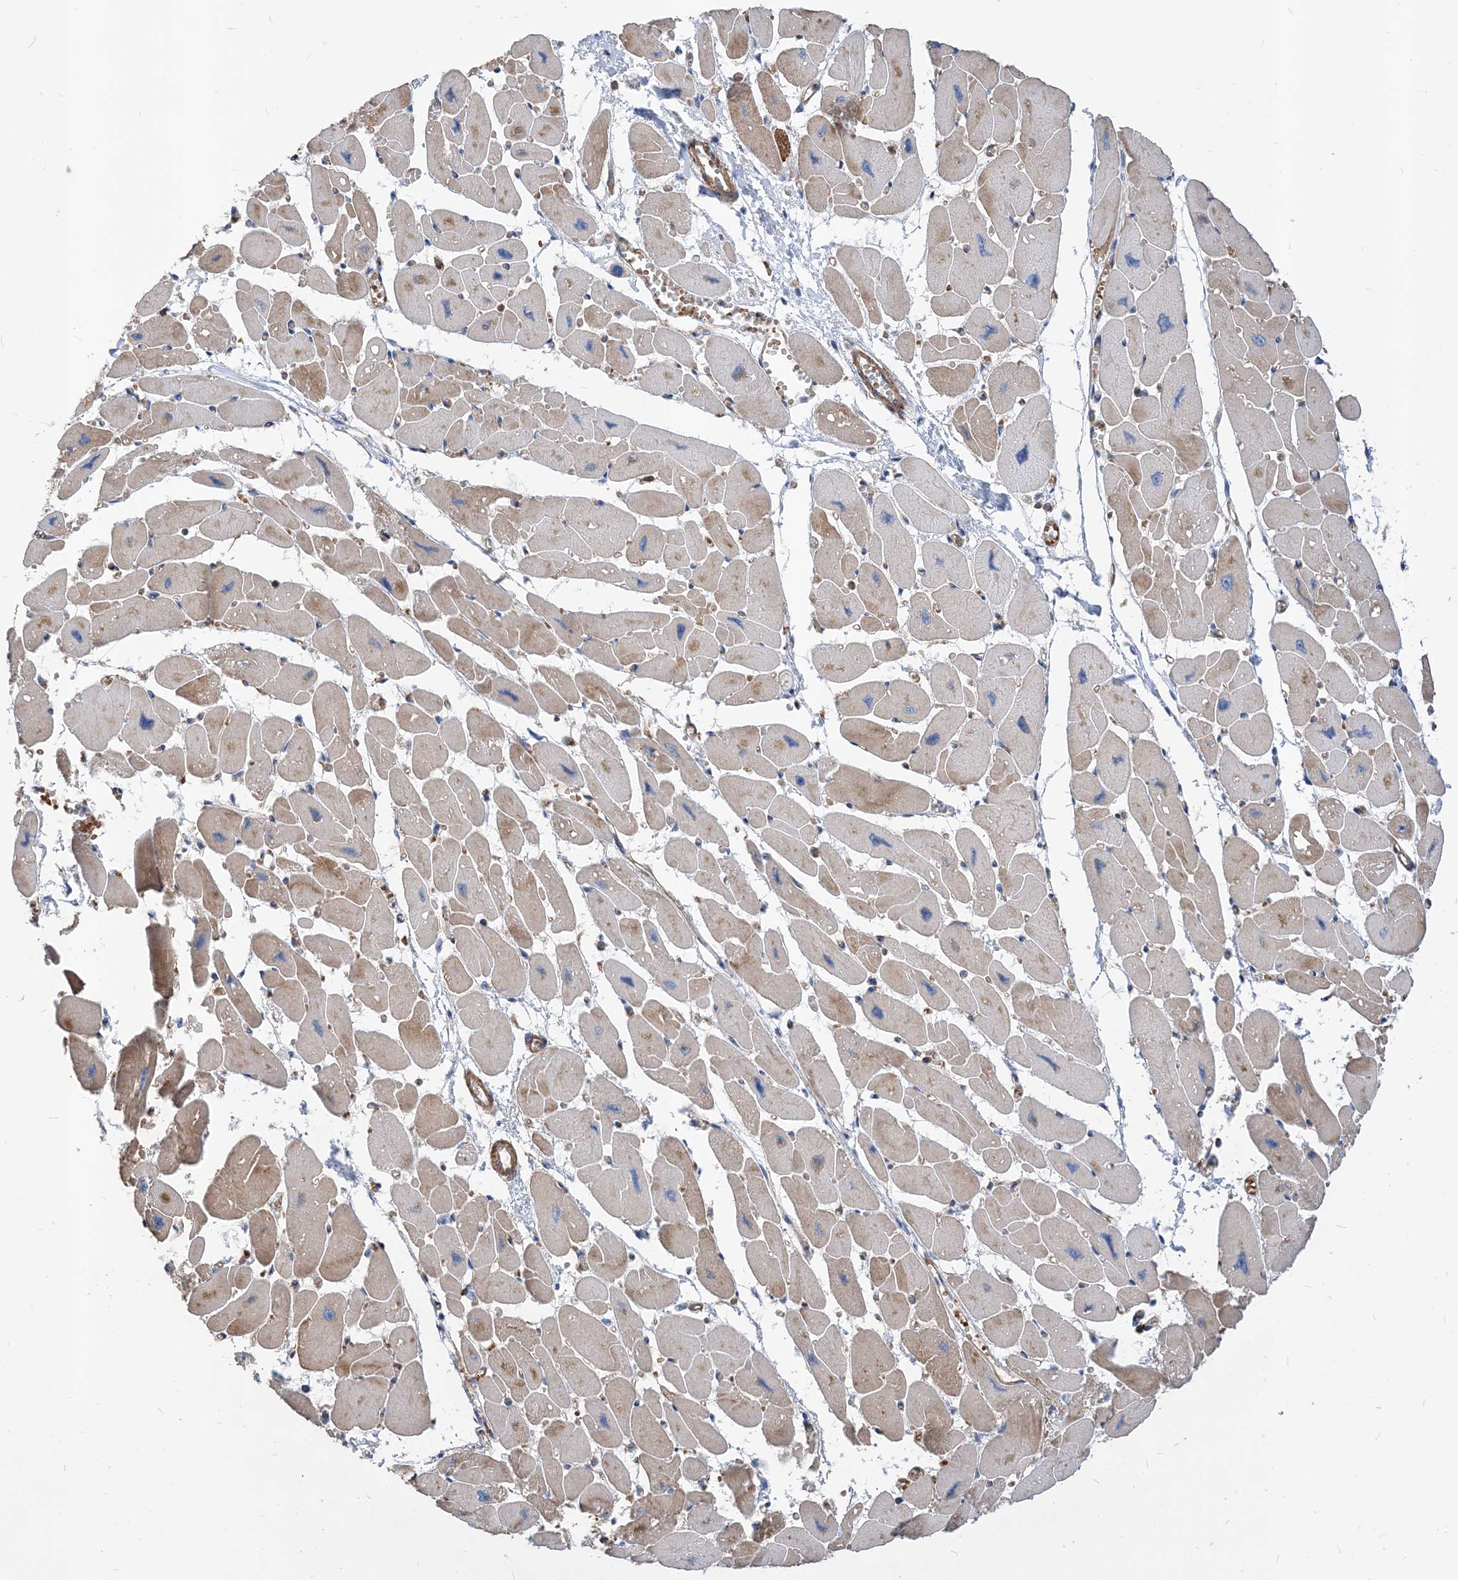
{"staining": {"intensity": "moderate", "quantity": "25%-75%", "location": "cytoplasmic/membranous"}, "tissue": "heart muscle", "cell_type": "Cardiomyocytes", "image_type": "normal", "snomed": [{"axis": "morphology", "description": "Normal tissue, NOS"}, {"axis": "topography", "description": "Heart"}], "caption": "Cardiomyocytes show medium levels of moderate cytoplasmic/membranous staining in about 25%-75% of cells in unremarkable heart muscle.", "gene": "PARVG", "patient": {"sex": "female", "age": 54}}